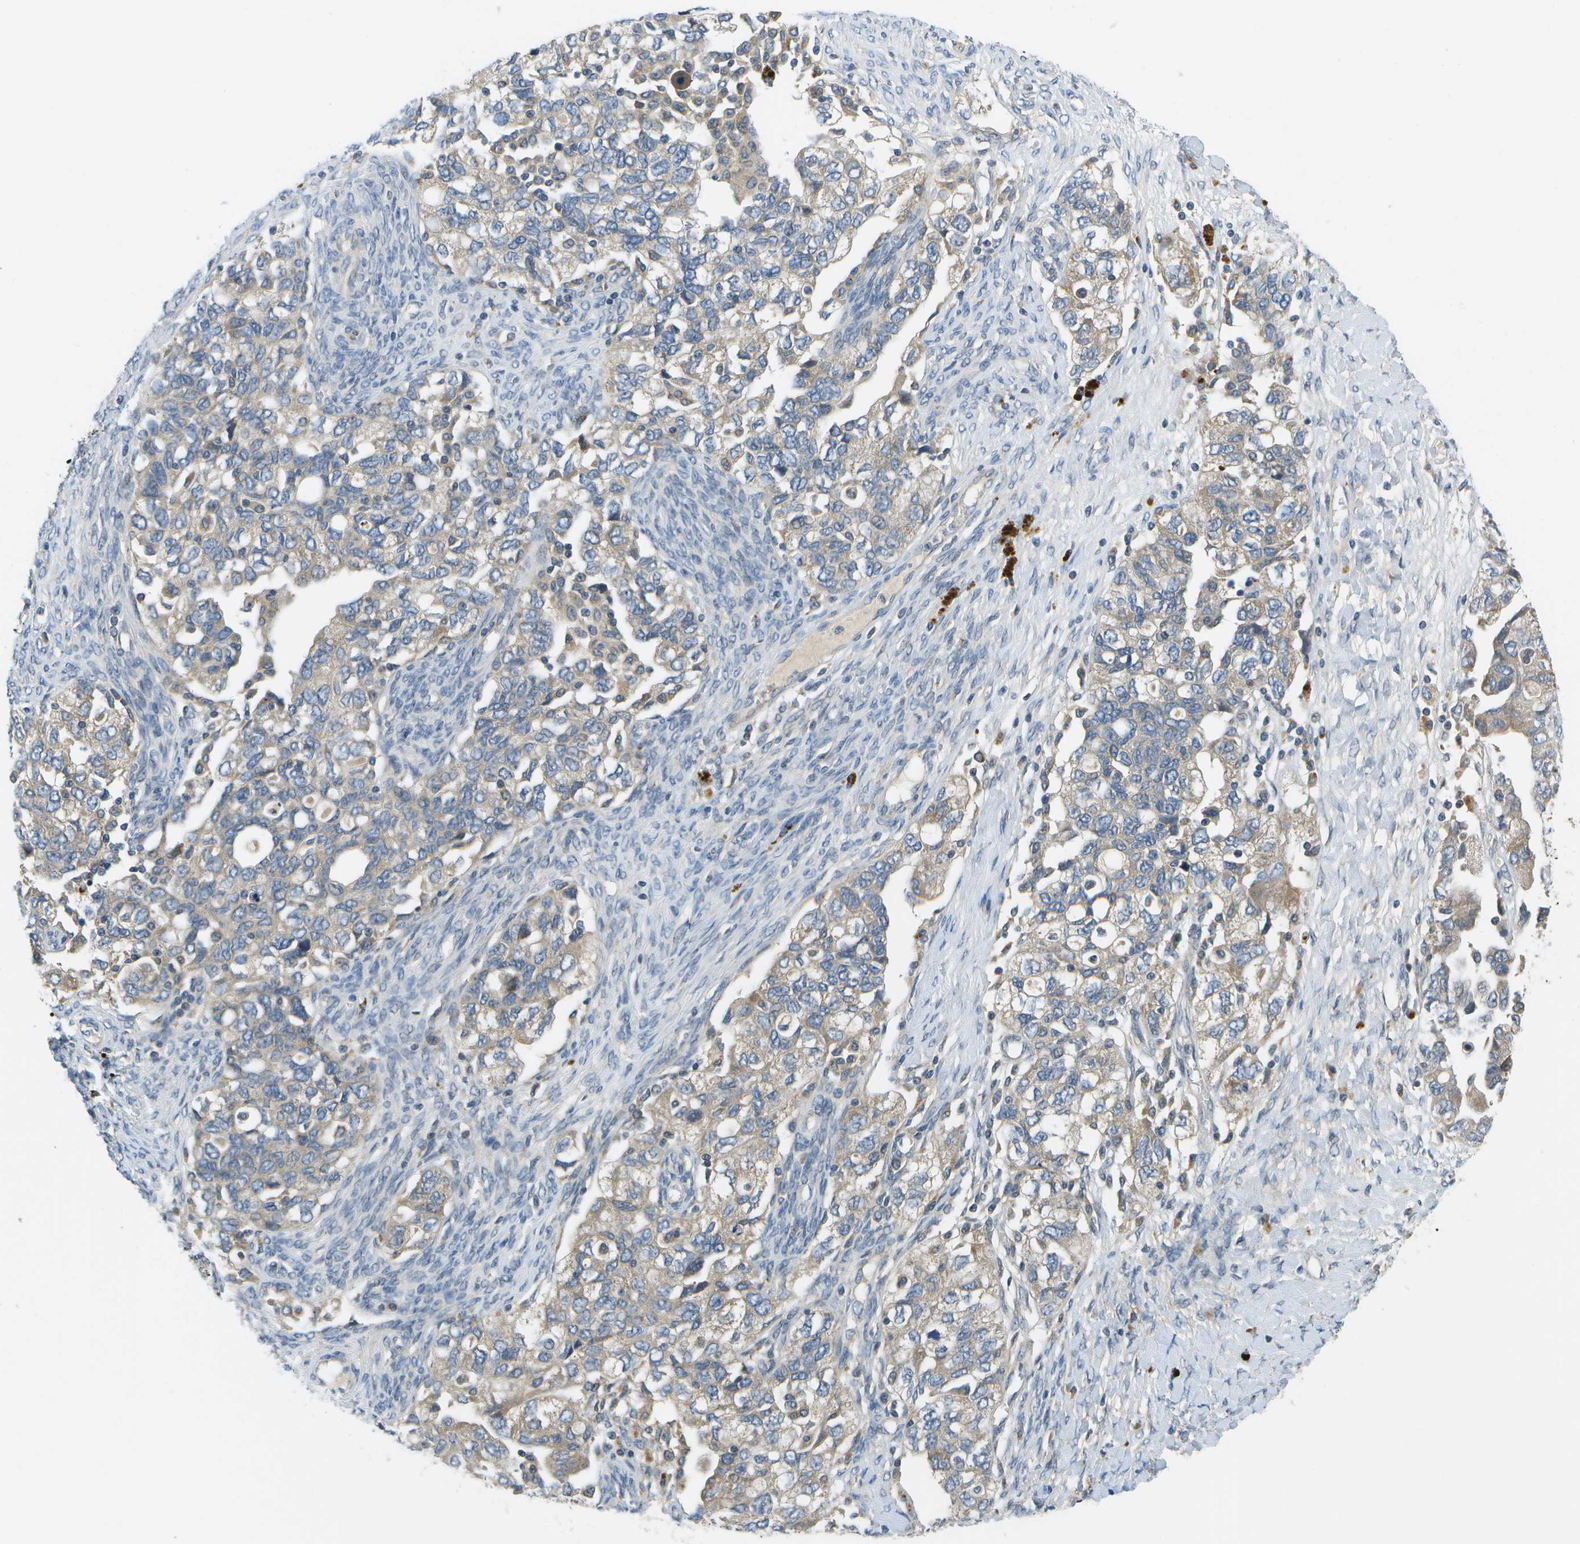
{"staining": {"intensity": "weak", "quantity": ">75%", "location": "cytoplasmic/membranous"}, "tissue": "ovarian cancer", "cell_type": "Tumor cells", "image_type": "cancer", "snomed": [{"axis": "morphology", "description": "Carcinoma, NOS"}, {"axis": "morphology", "description": "Cystadenocarcinoma, serous, NOS"}, {"axis": "topography", "description": "Ovary"}], "caption": "Protein expression analysis of human ovarian cancer reveals weak cytoplasmic/membranous staining in approximately >75% of tumor cells.", "gene": "SLC25A20", "patient": {"sex": "female", "age": 69}}